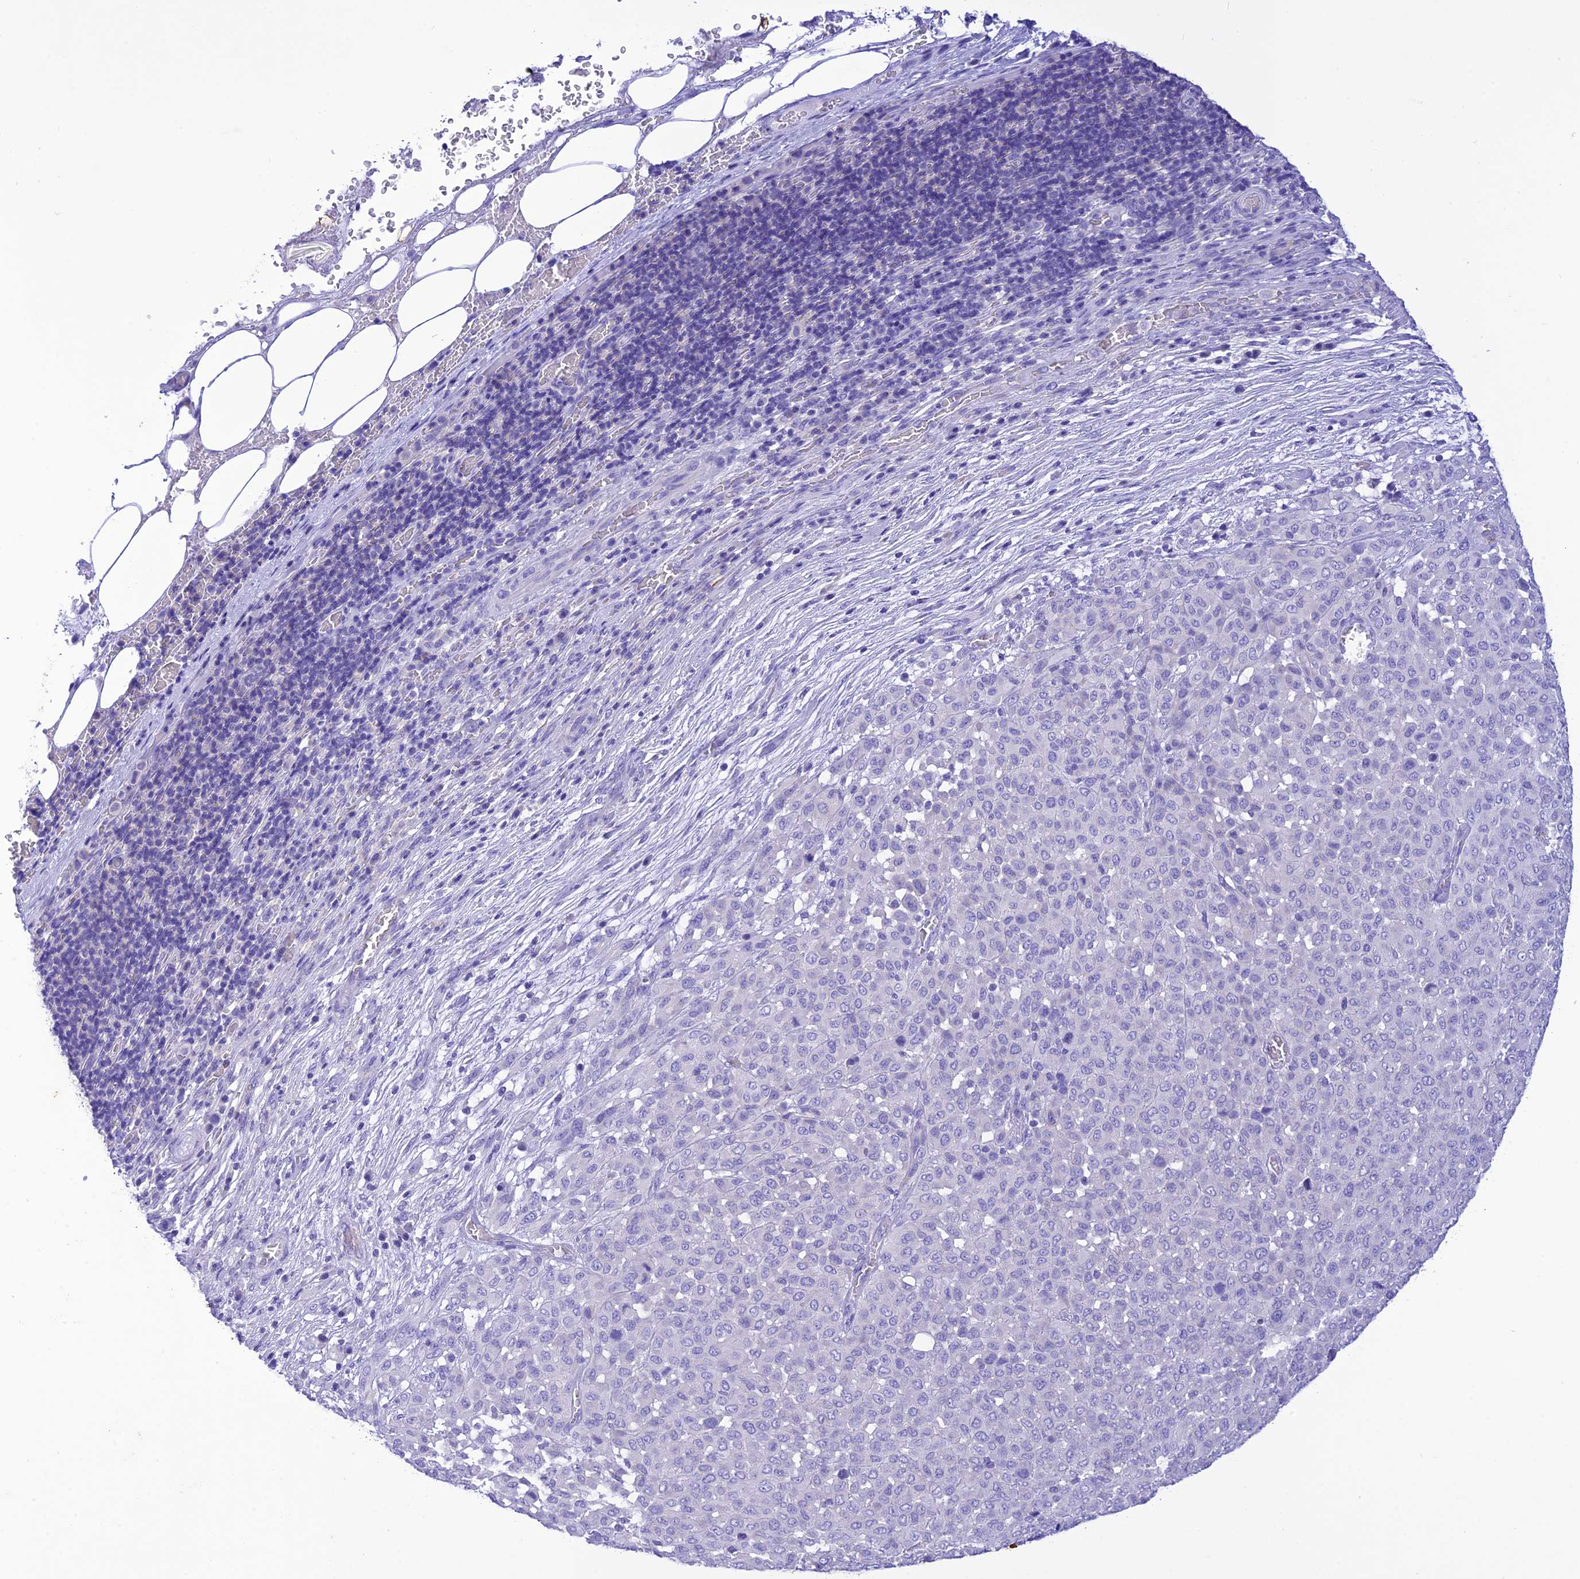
{"staining": {"intensity": "negative", "quantity": "none", "location": "none"}, "tissue": "melanoma", "cell_type": "Tumor cells", "image_type": "cancer", "snomed": [{"axis": "morphology", "description": "Malignant melanoma, Metastatic site"}, {"axis": "topography", "description": "Skin"}], "caption": "Protein analysis of melanoma shows no significant staining in tumor cells. (DAB immunohistochemistry visualized using brightfield microscopy, high magnification).", "gene": "VPS52", "patient": {"sex": "female", "age": 81}}